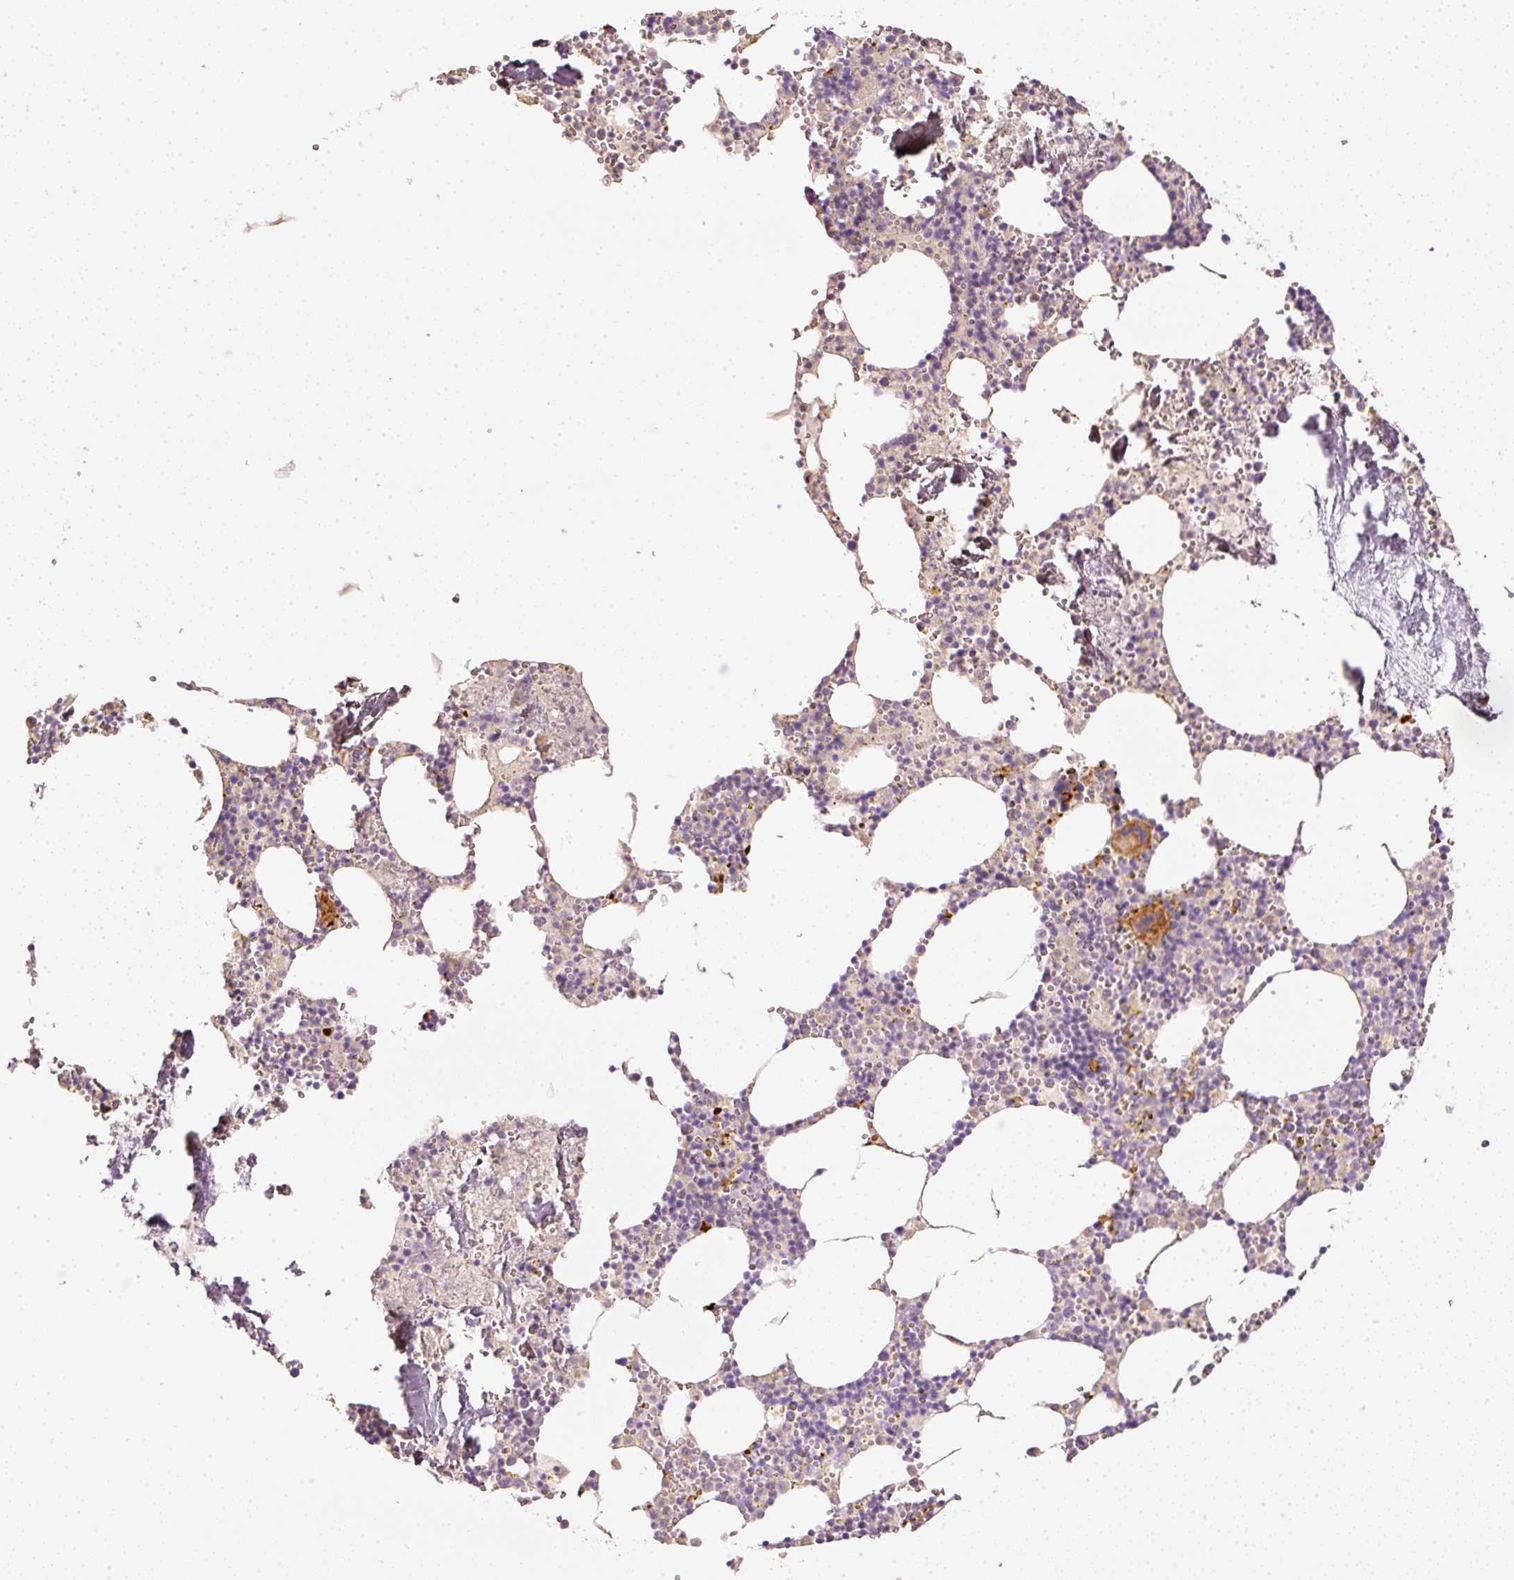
{"staining": {"intensity": "moderate", "quantity": "<25%", "location": "cytoplasmic/membranous"}, "tissue": "bone marrow", "cell_type": "Hematopoietic cells", "image_type": "normal", "snomed": [{"axis": "morphology", "description": "Normal tissue, NOS"}, {"axis": "topography", "description": "Bone marrow"}], "caption": "The histopathology image demonstrates immunohistochemical staining of normal bone marrow. There is moderate cytoplasmic/membranous expression is appreciated in approximately <25% of hematopoietic cells. (Brightfield microscopy of DAB IHC at high magnification).", "gene": "TOGARAM1", "patient": {"sex": "male", "age": 54}}